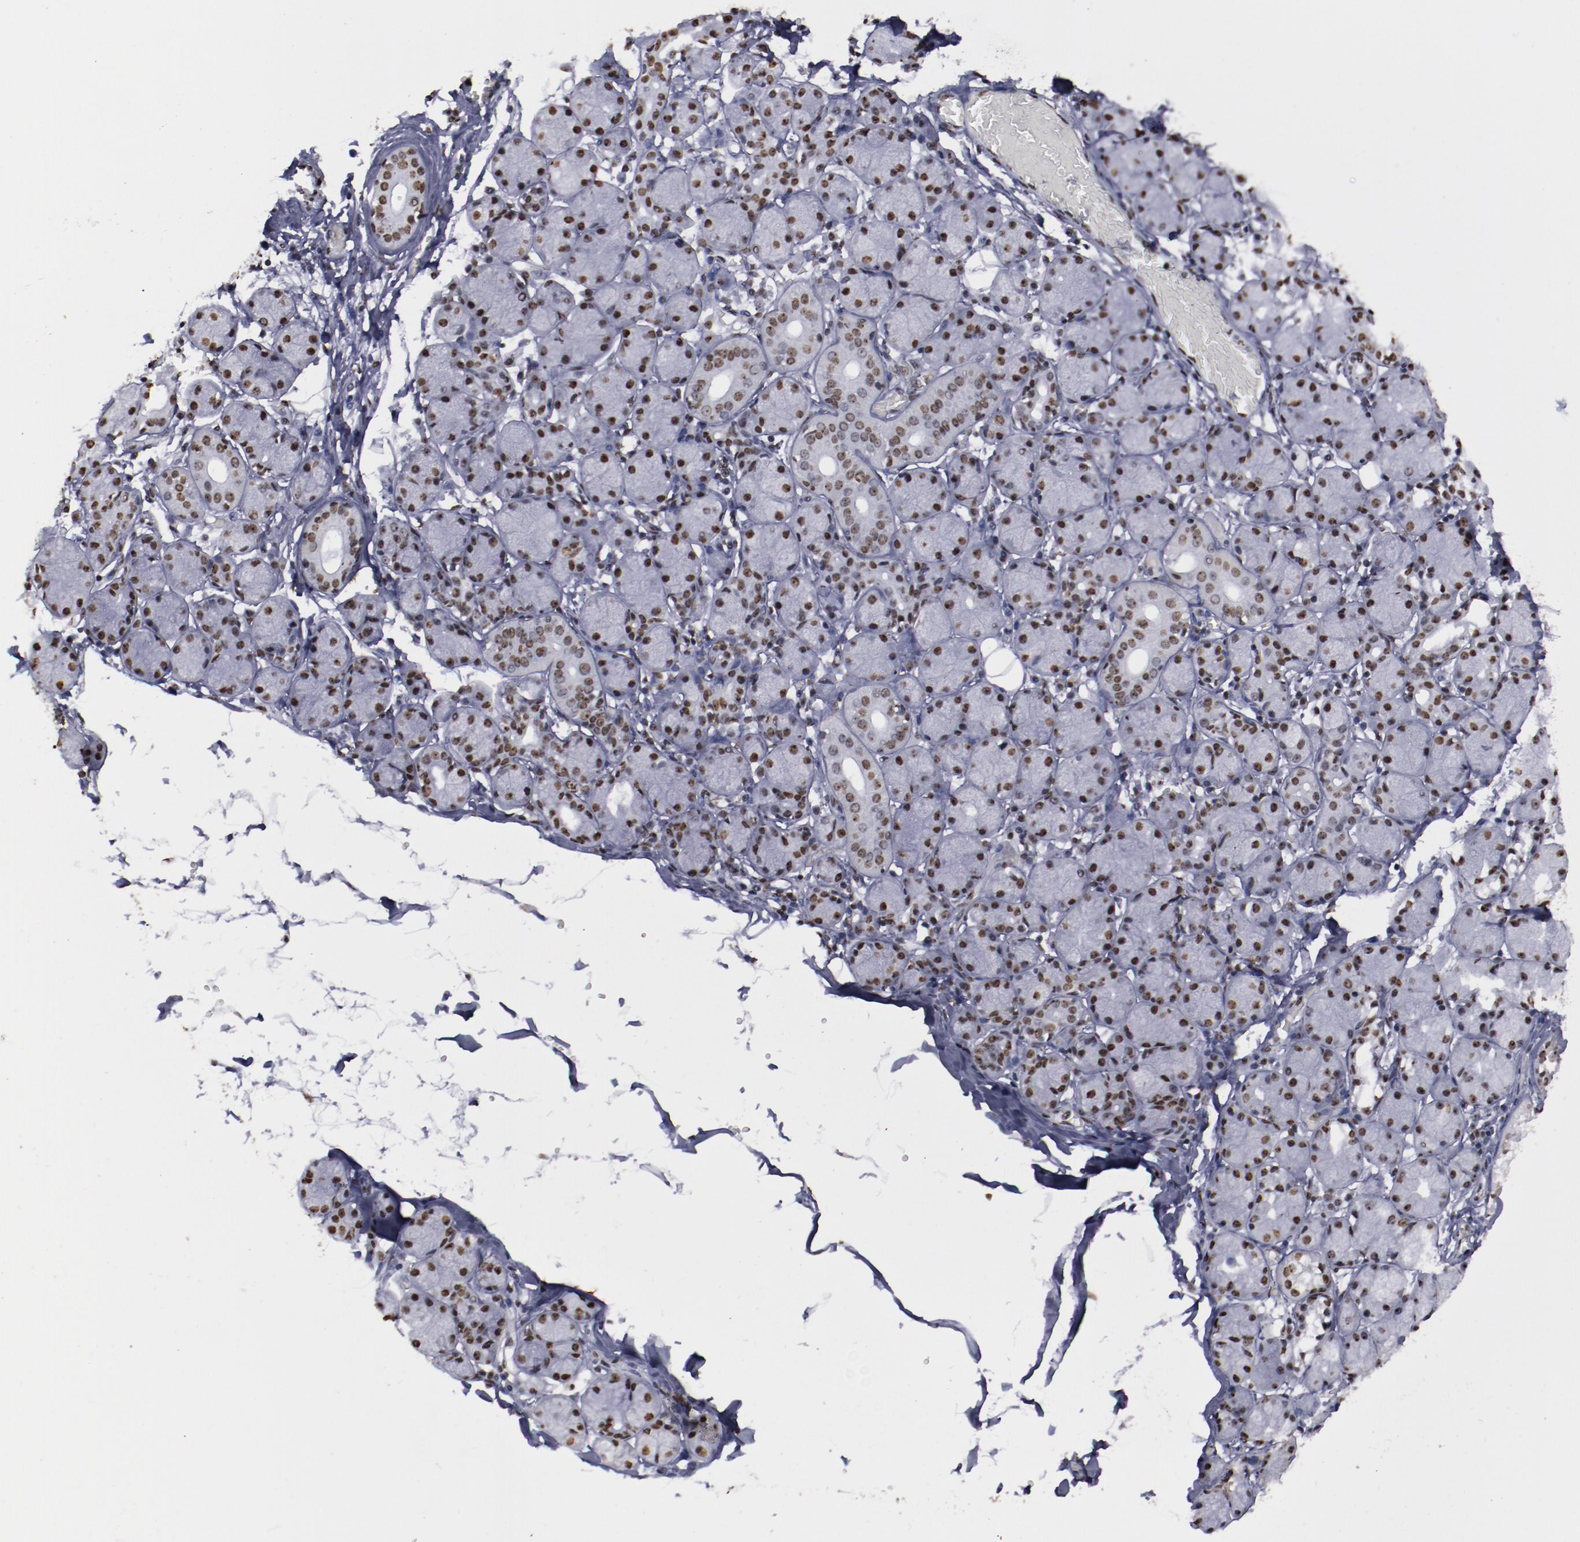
{"staining": {"intensity": "moderate", "quantity": ">75%", "location": "nuclear"}, "tissue": "salivary gland", "cell_type": "Glandular cells", "image_type": "normal", "snomed": [{"axis": "morphology", "description": "Normal tissue, NOS"}, {"axis": "topography", "description": "Salivary gland"}], "caption": "Protein staining of benign salivary gland shows moderate nuclear expression in approximately >75% of glandular cells.", "gene": "HNRNPA1L3", "patient": {"sex": "female", "age": 24}}